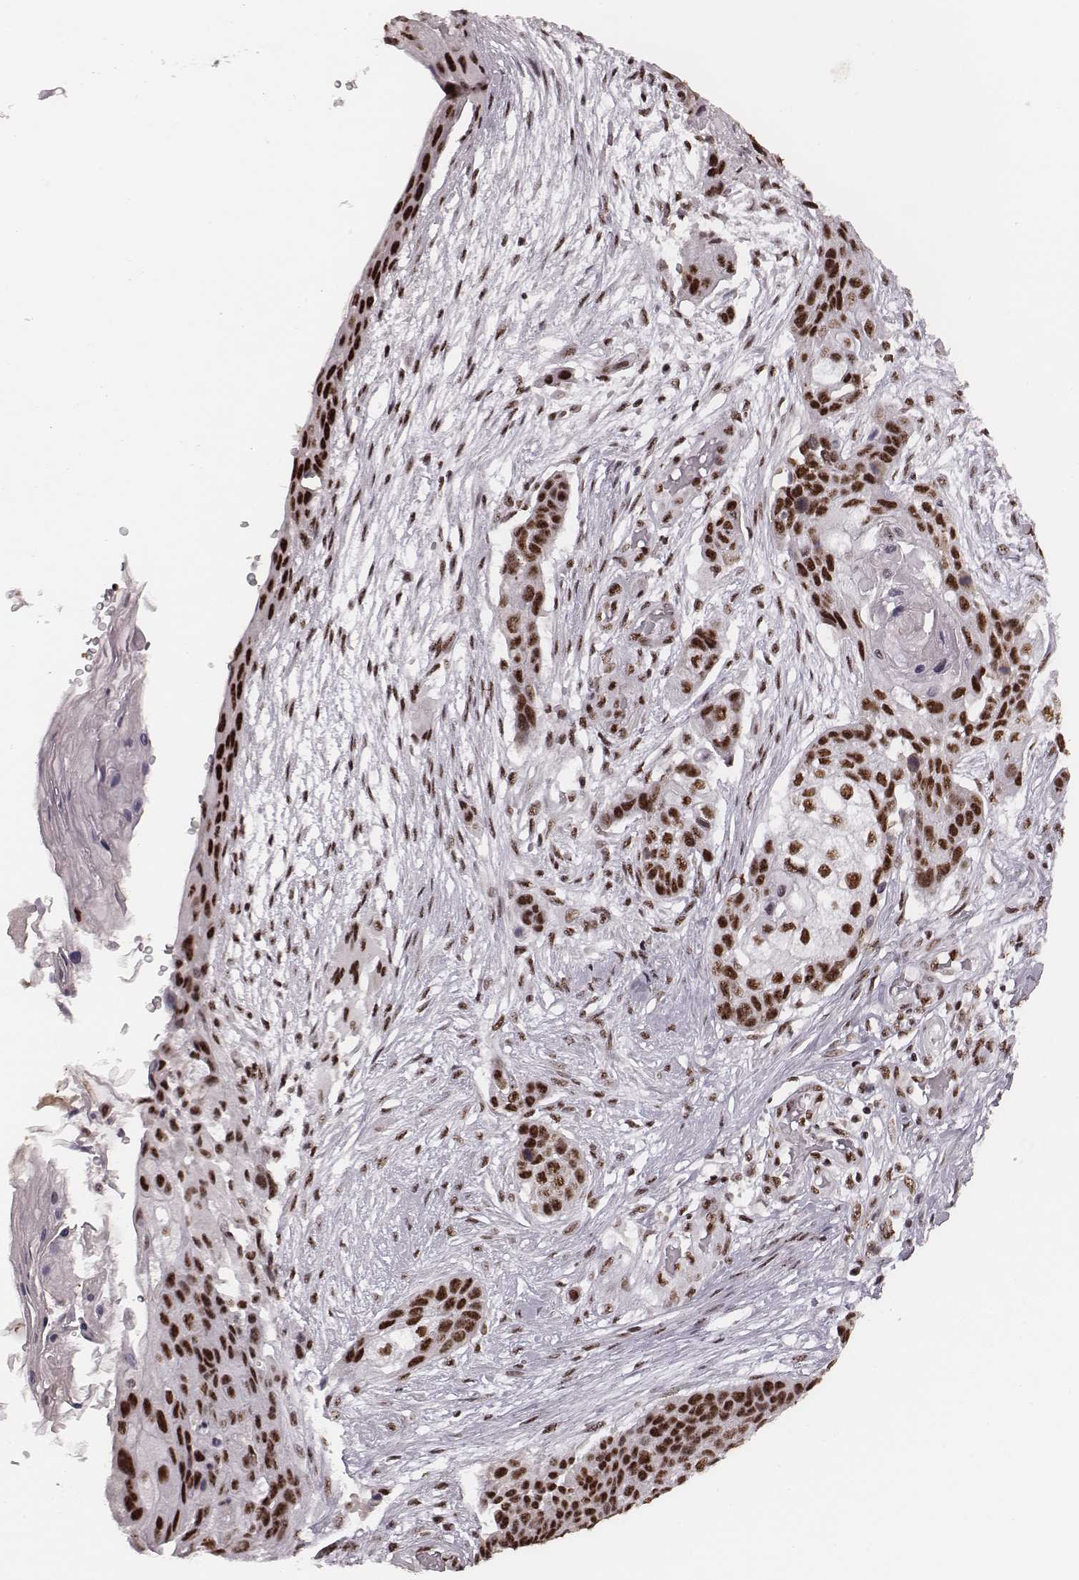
{"staining": {"intensity": "strong", "quantity": ">75%", "location": "nuclear"}, "tissue": "lung cancer", "cell_type": "Tumor cells", "image_type": "cancer", "snomed": [{"axis": "morphology", "description": "Squamous cell carcinoma, NOS"}, {"axis": "topography", "description": "Lung"}], "caption": "This photomicrograph exhibits immunohistochemistry staining of human squamous cell carcinoma (lung), with high strong nuclear staining in approximately >75% of tumor cells.", "gene": "LUC7L", "patient": {"sex": "male", "age": 69}}